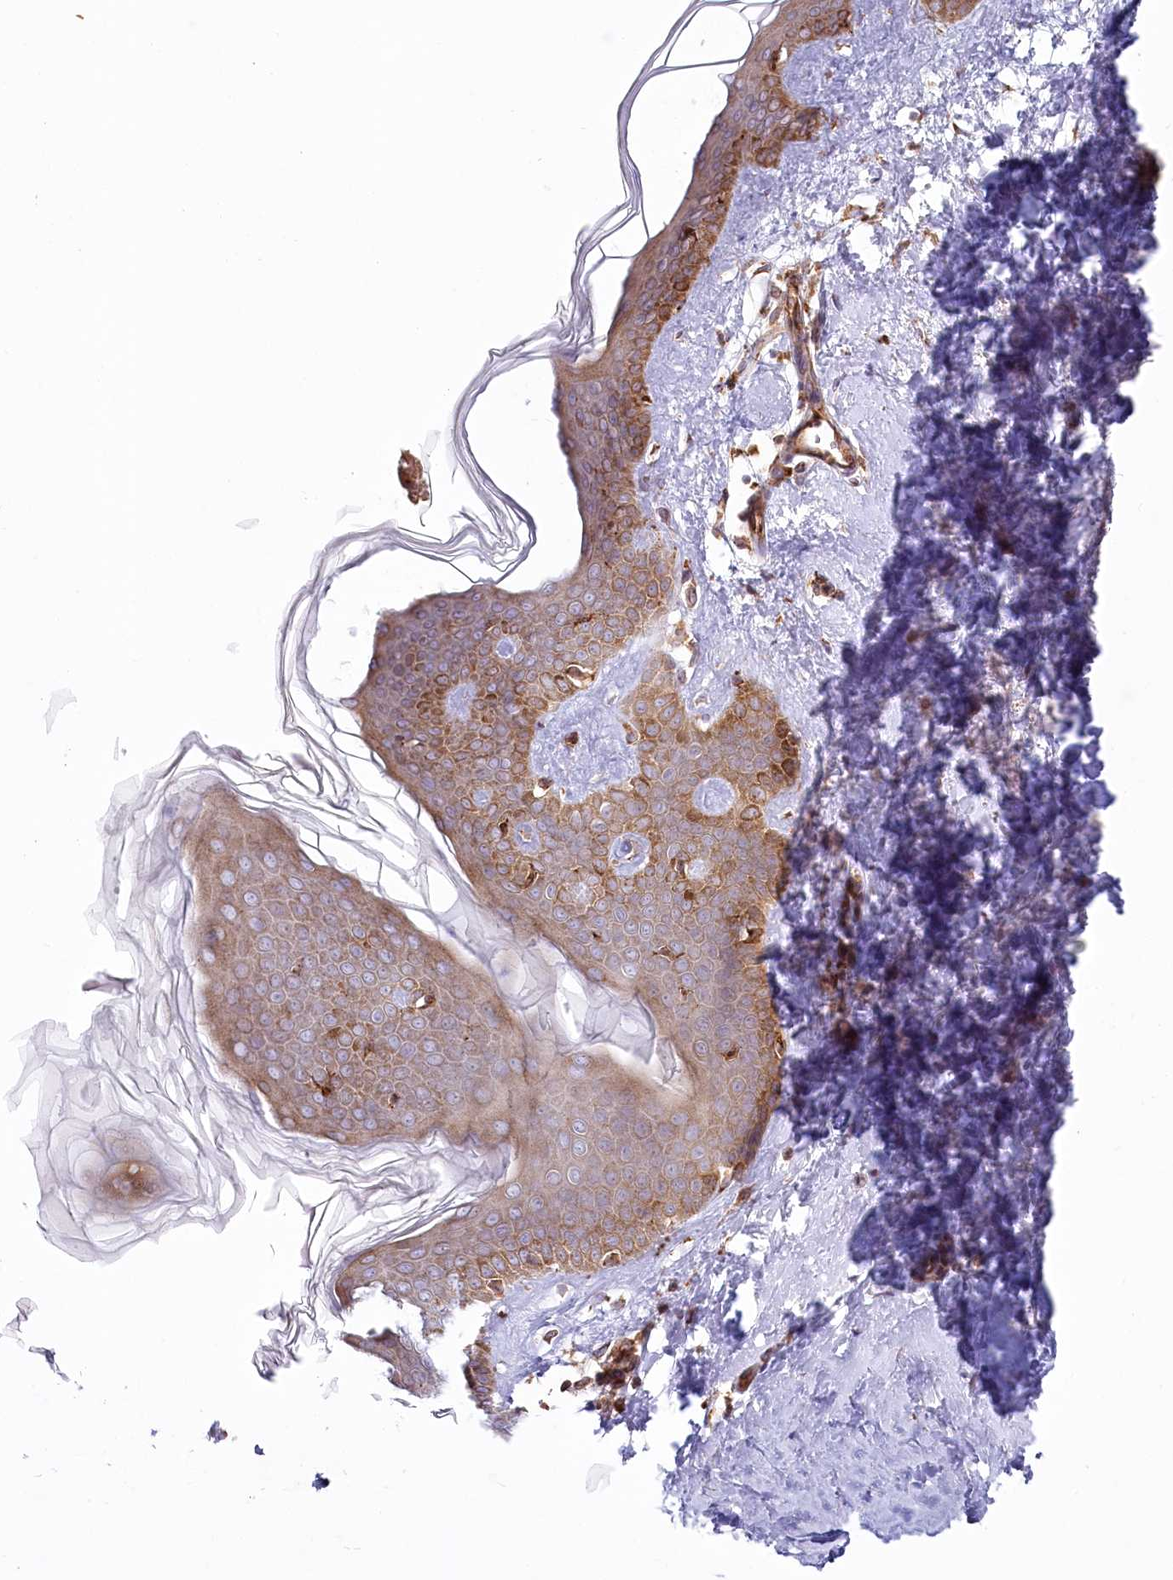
{"staining": {"intensity": "moderate", "quantity": ">75%", "location": "cytoplasmic/membranous"}, "tissue": "skin", "cell_type": "Fibroblasts", "image_type": "normal", "snomed": [{"axis": "morphology", "description": "Normal tissue, NOS"}, {"axis": "topography", "description": "Skin"}], "caption": "This image reveals IHC staining of benign human skin, with medium moderate cytoplasmic/membranous positivity in approximately >75% of fibroblasts.", "gene": "POGLUT1", "patient": {"sex": "female", "age": 46}}